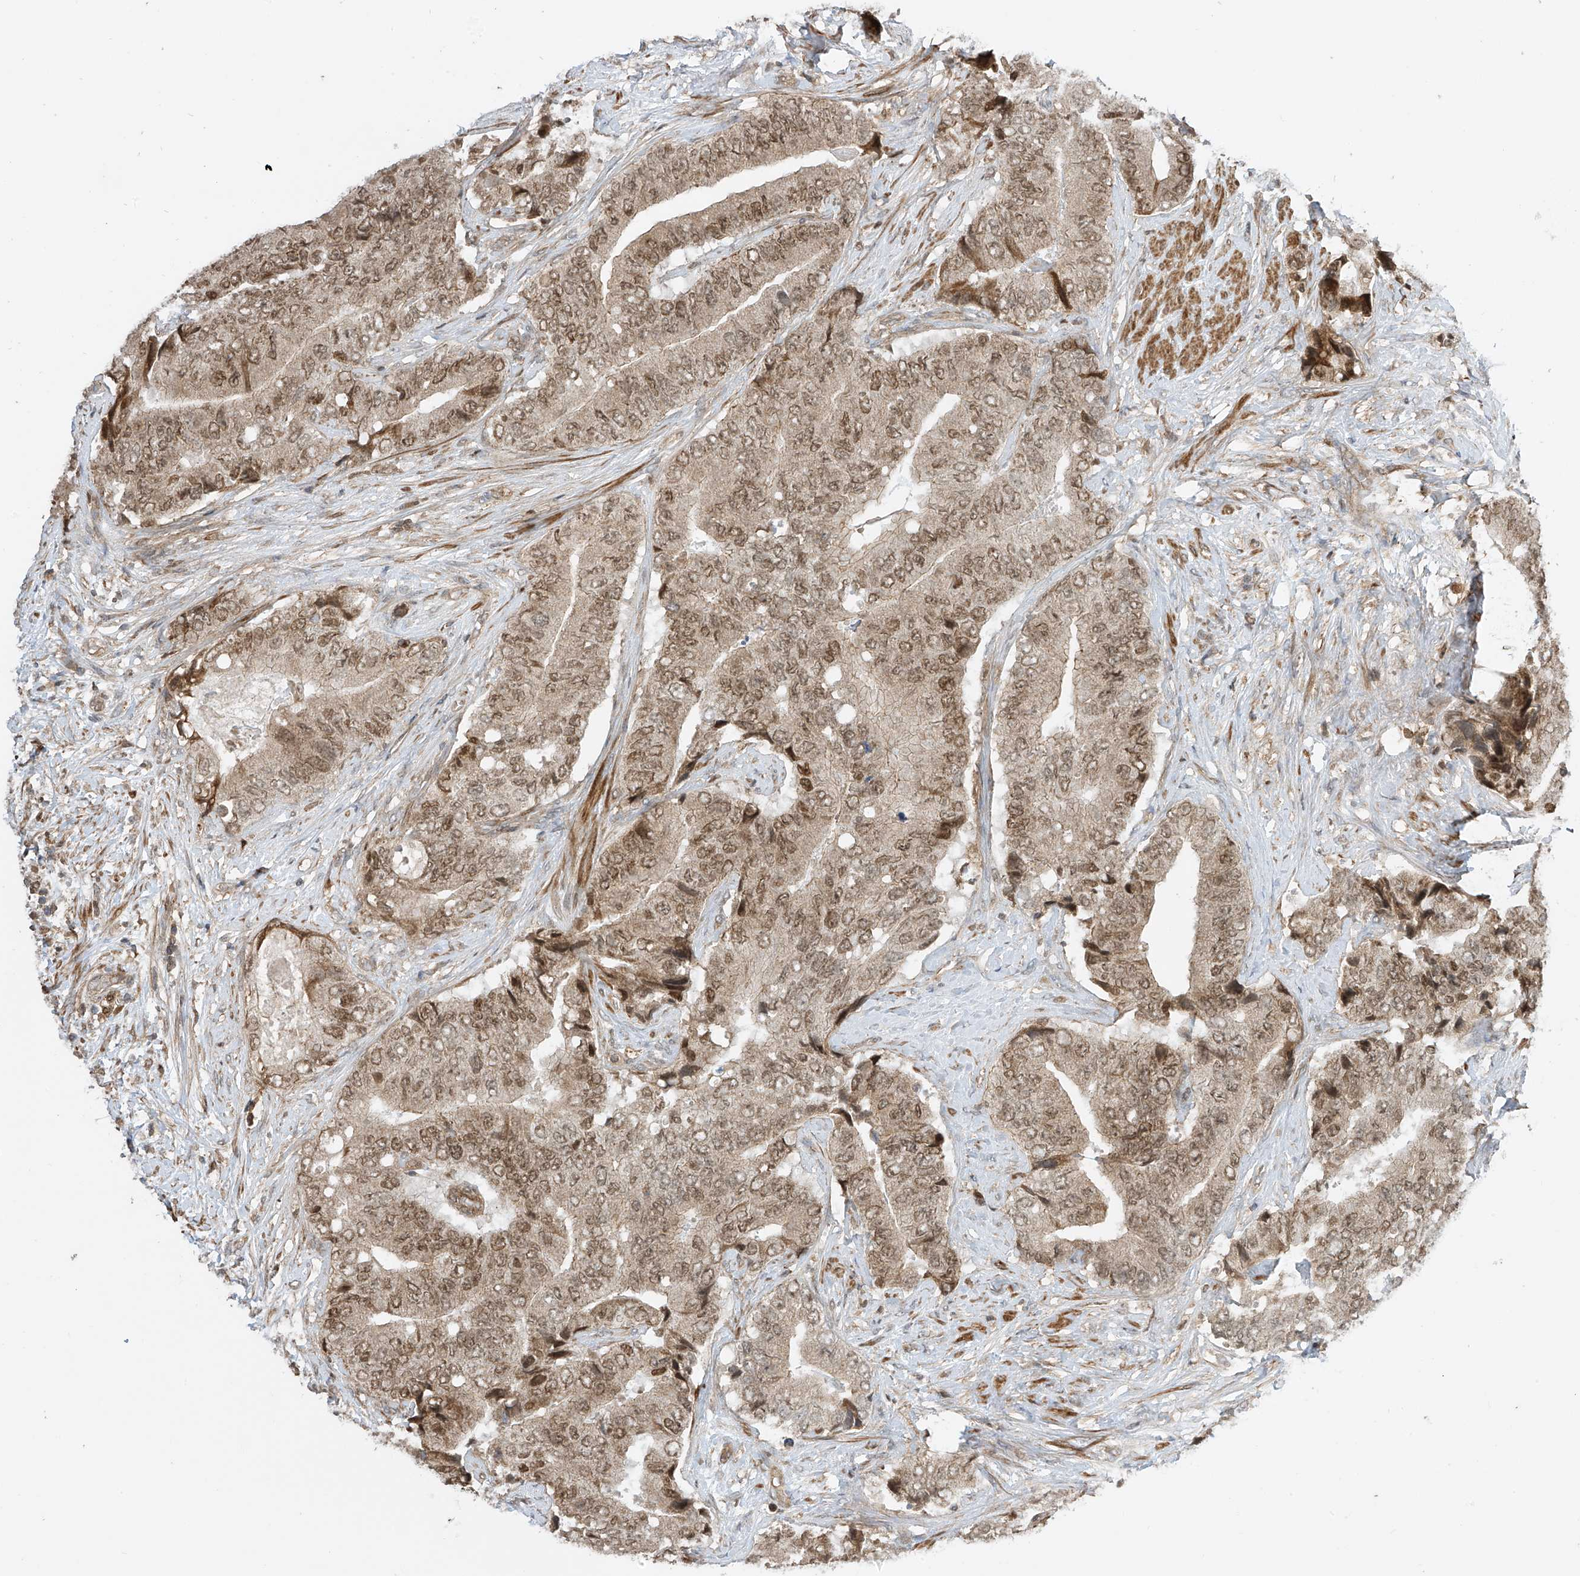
{"staining": {"intensity": "moderate", "quantity": ">75%", "location": "cytoplasmic/membranous,nuclear"}, "tissue": "prostate cancer", "cell_type": "Tumor cells", "image_type": "cancer", "snomed": [{"axis": "morphology", "description": "Adenocarcinoma, High grade"}, {"axis": "topography", "description": "Prostate"}], "caption": "Prostate cancer (adenocarcinoma (high-grade)) stained with a brown dye demonstrates moderate cytoplasmic/membranous and nuclear positive staining in about >75% of tumor cells.", "gene": "ATAD2B", "patient": {"sex": "male", "age": 70}}